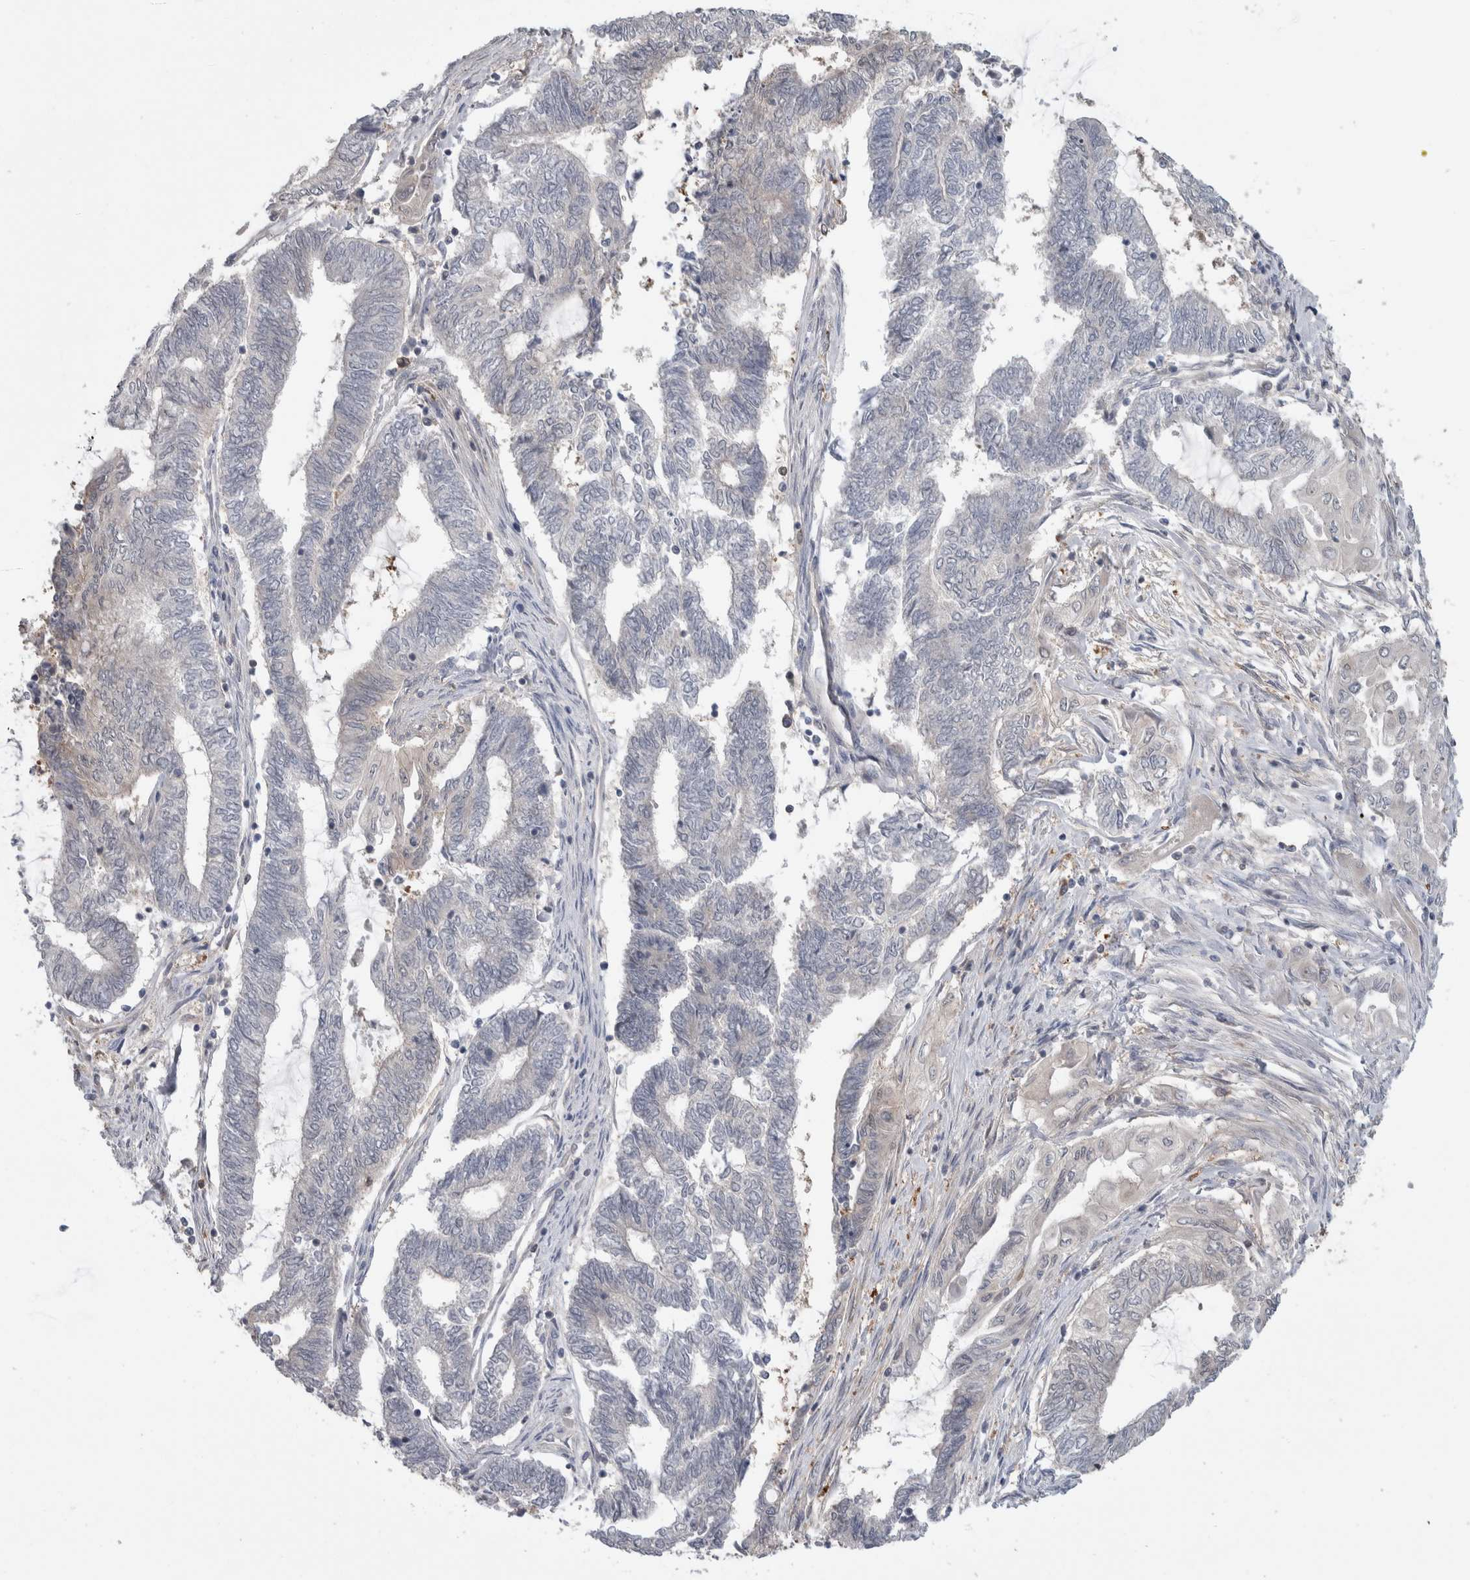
{"staining": {"intensity": "negative", "quantity": "none", "location": "none"}, "tissue": "endometrial cancer", "cell_type": "Tumor cells", "image_type": "cancer", "snomed": [{"axis": "morphology", "description": "Adenocarcinoma, NOS"}, {"axis": "topography", "description": "Uterus"}, {"axis": "topography", "description": "Endometrium"}], "caption": "High magnification brightfield microscopy of endometrial cancer stained with DAB (brown) and counterstained with hematoxylin (blue): tumor cells show no significant positivity.", "gene": "HTATIP2", "patient": {"sex": "female", "age": 70}}